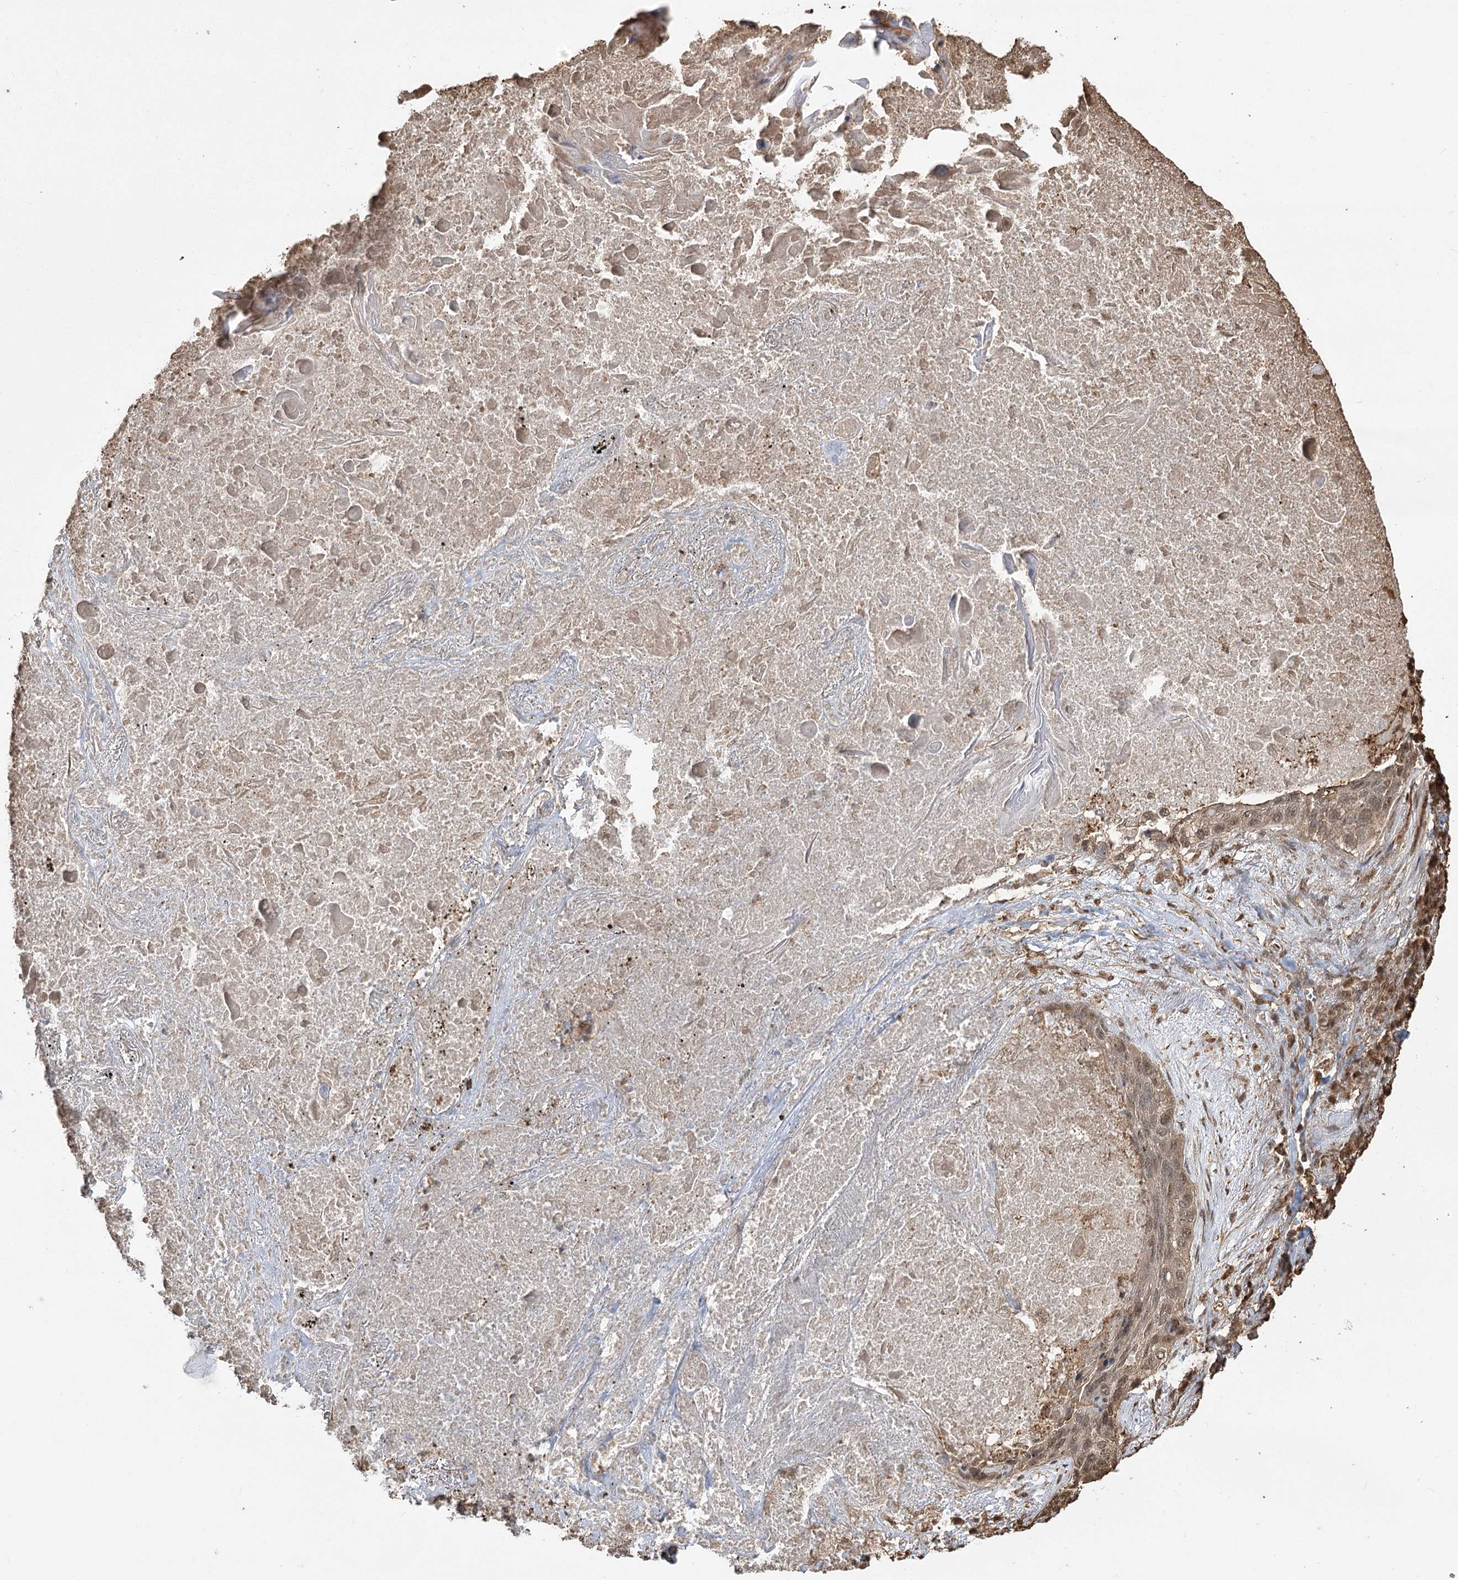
{"staining": {"intensity": "moderate", "quantity": ">75%", "location": "nuclear"}, "tissue": "lung cancer", "cell_type": "Tumor cells", "image_type": "cancer", "snomed": [{"axis": "morphology", "description": "Squamous cell carcinoma, NOS"}, {"axis": "topography", "description": "Lung"}], "caption": "Lung cancer (squamous cell carcinoma) stained for a protein (brown) exhibits moderate nuclear positive expression in approximately >75% of tumor cells.", "gene": "PLCH1", "patient": {"sex": "female", "age": 63}}